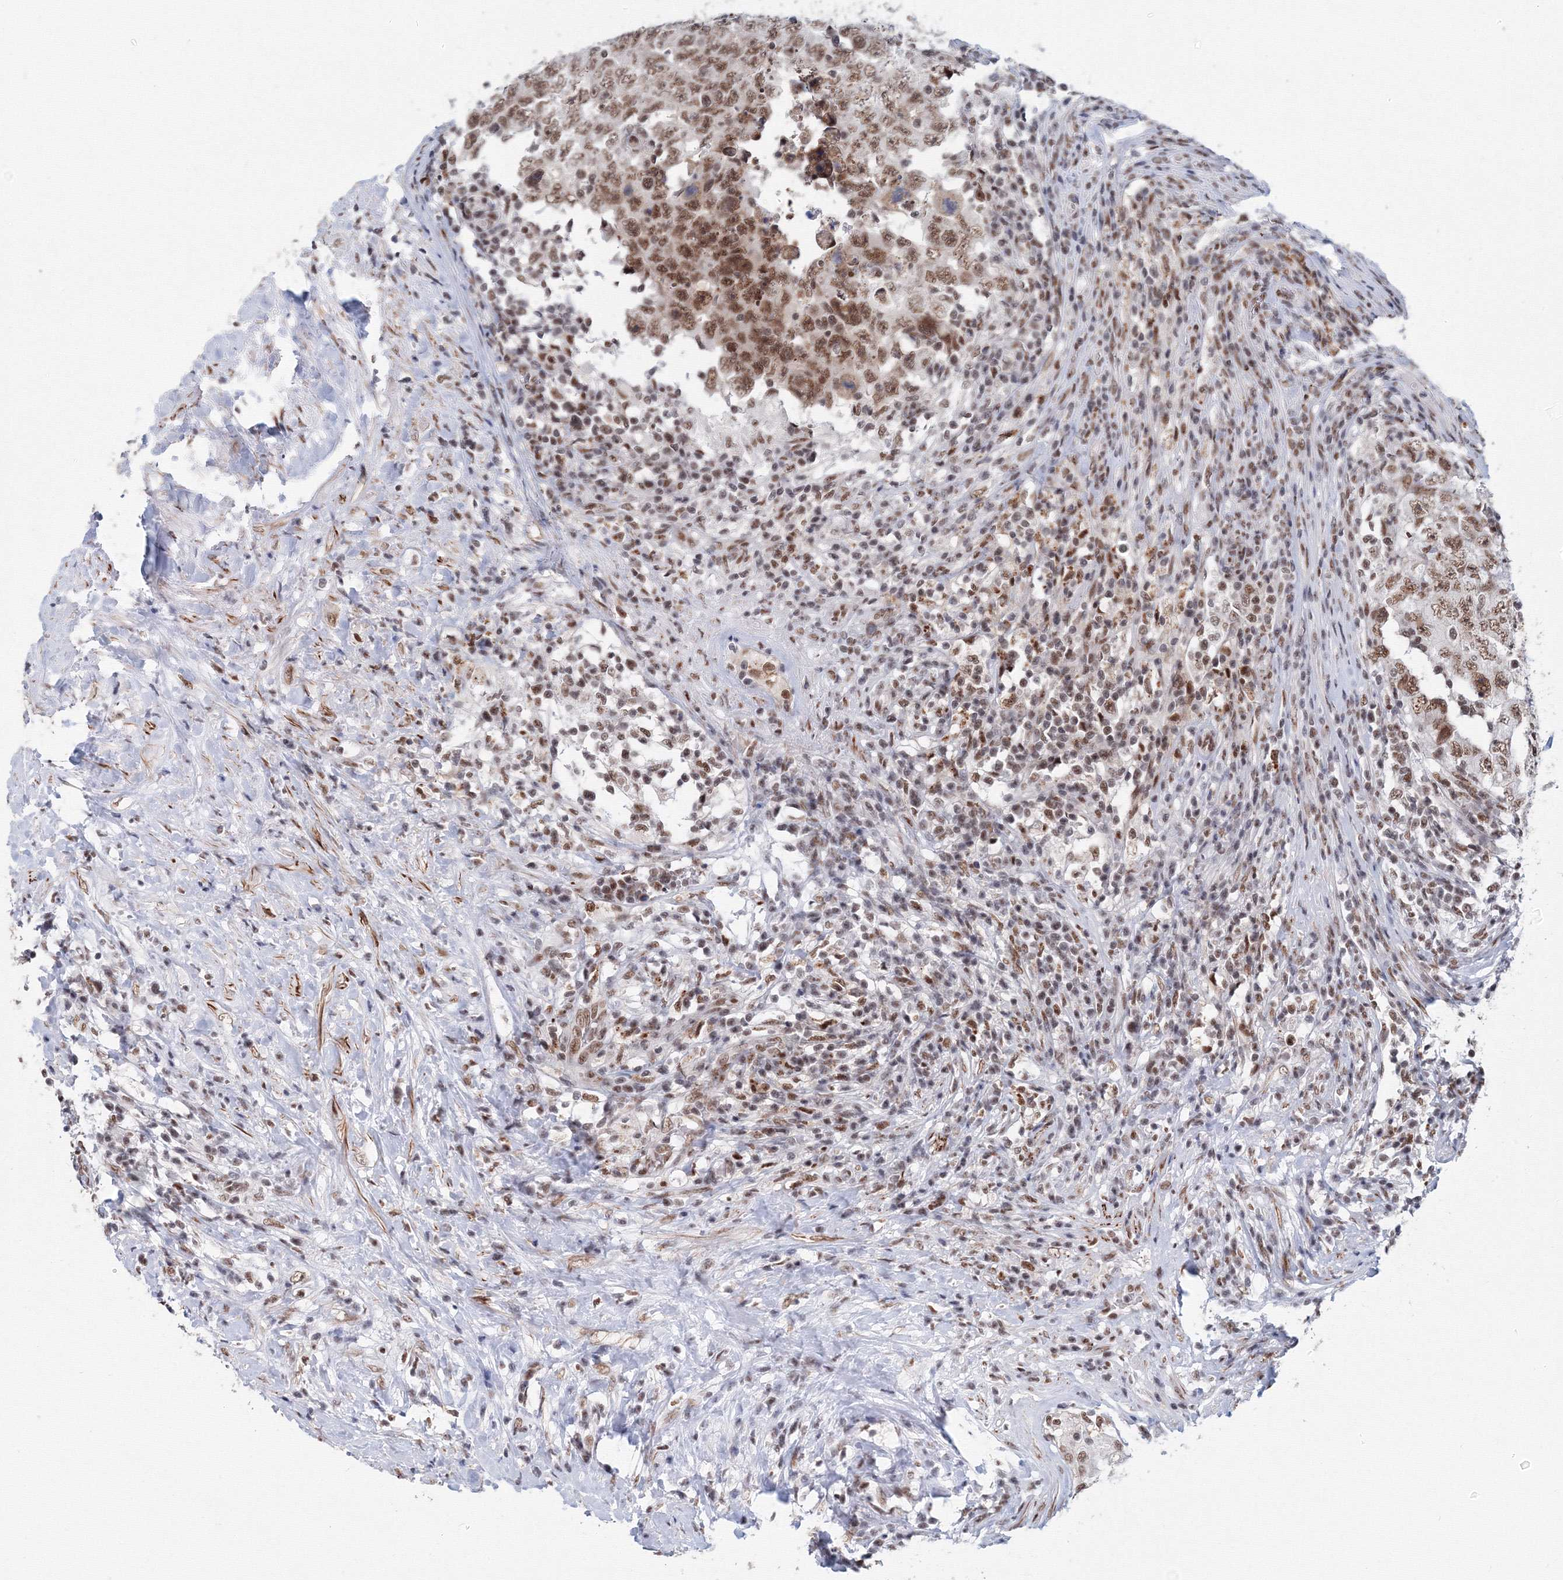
{"staining": {"intensity": "moderate", "quantity": ">75%", "location": "nuclear"}, "tissue": "testis cancer", "cell_type": "Tumor cells", "image_type": "cancer", "snomed": [{"axis": "morphology", "description": "Carcinoma, Embryonal, NOS"}, {"axis": "topography", "description": "Testis"}], "caption": "Protein analysis of embryonal carcinoma (testis) tissue exhibits moderate nuclear positivity in about >75% of tumor cells. Nuclei are stained in blue.", "gene": "SF3B6", "patient": {"sex": "male", "age": 26}}